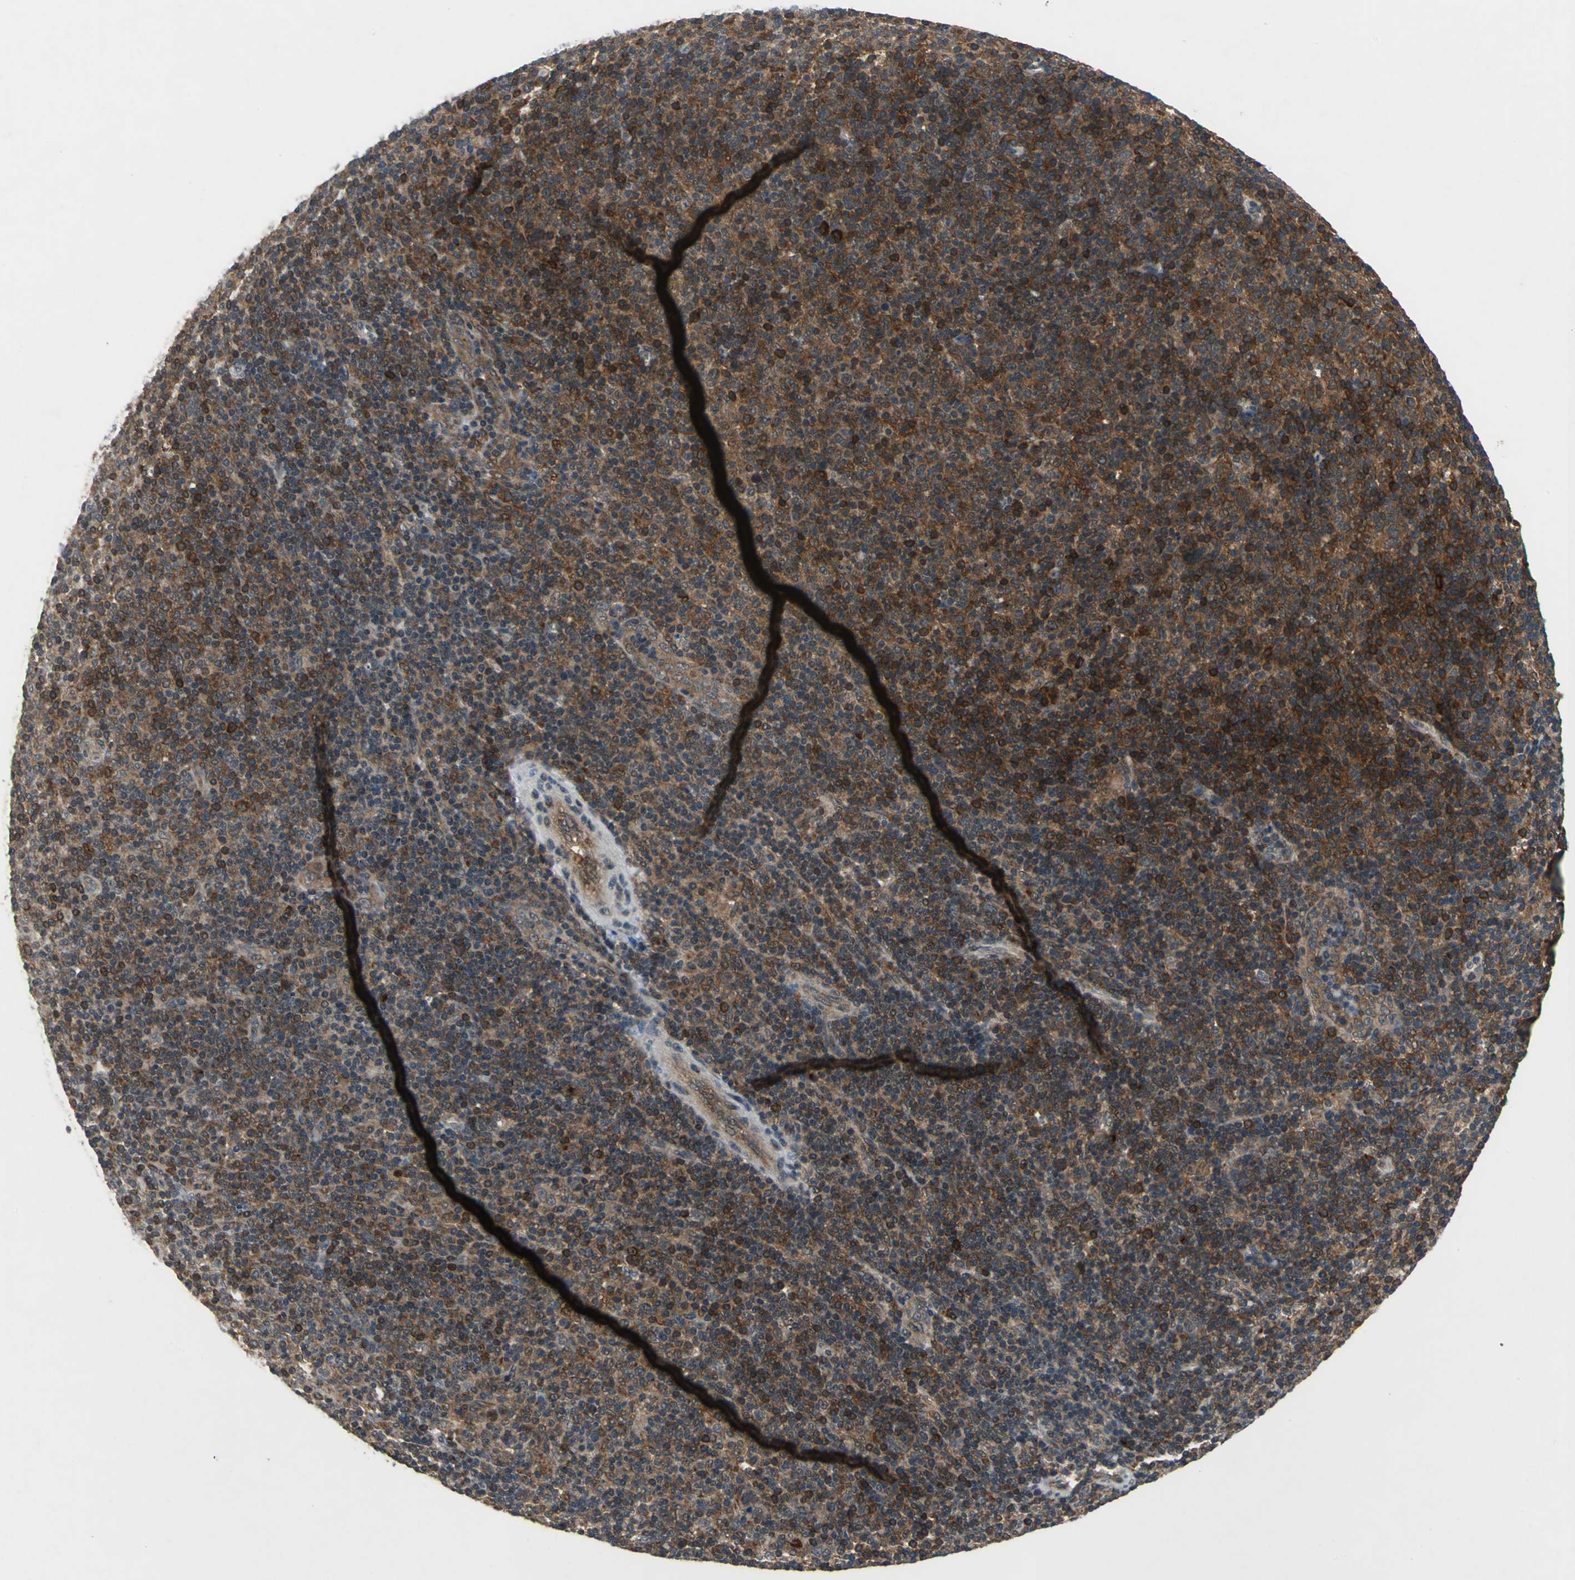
{"staining": {"intensity": "strong", "quantity": ">75%", "location": "cytoplasmic/membranous"}, "tissue": "lymphoma", "cell_type": "Tumor cells", "image_type": "cancer", "snomed": [{"axis": "morphology", "description": "Malignant lymphoma, non-Hodgkin's type, Low grade"}, {"axis": "topography", "description": "Lymph node"}], "caption": "Protein expression analysis of human low-grade malignant lymphoma, non-Hodgkin's type reveals strong cytoplasmic/membranous positivity in about >75% of tumor cells. (Brightfield microscopy of DAB IHC at high magnification).", "gene": "NFKBIE", "patient": {"sex": "male", "age": 70}}